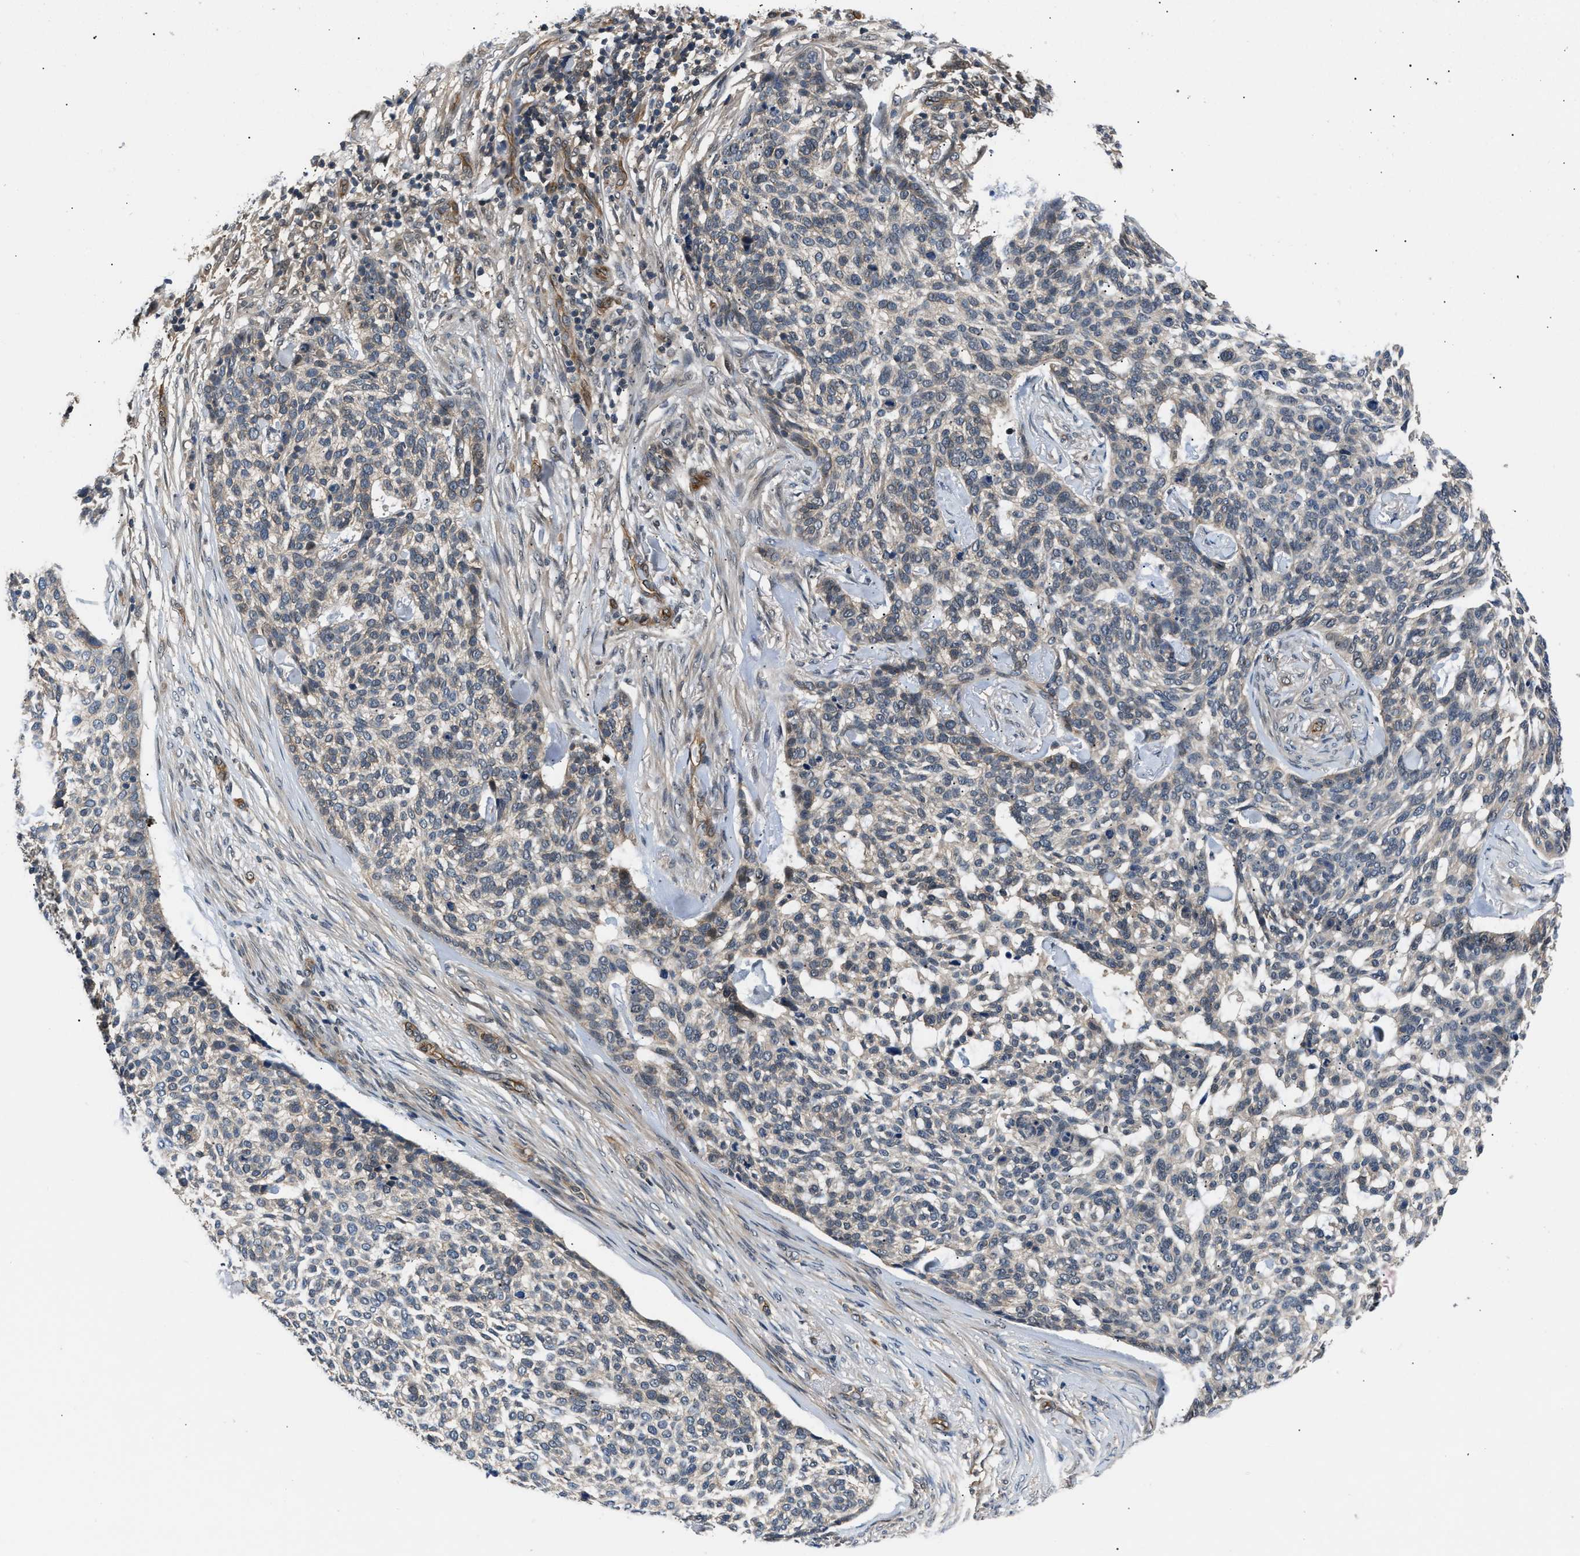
{"staining": {"intensity": "negative", "quantity": "none", "location": "none"}, "tissue": "skin cancer", "cell_type": "Tumor cells", "image_type": "cancer", "snomed": [{"axis": "morphology", "description": "Basal cell carcinoma"}, {"axis": "topography", "description": "Skin"}], "caption": "Immunohistochemistry micrograph of neoplastic tissue: human skin basal cell carcinoma stained with DAB (3,3'-diaminobenzidine) demonstrates no significant protein expression in tumor cells. The staining was performed using DAB (3,3'-diaminobenzidine) to visualize the protein expression in brown, while the nuclei were stained in blue with hematoxylin (Magnification: 20x).", "gene": "COPS2", "patient": {"sex": "female", "age": 64}}